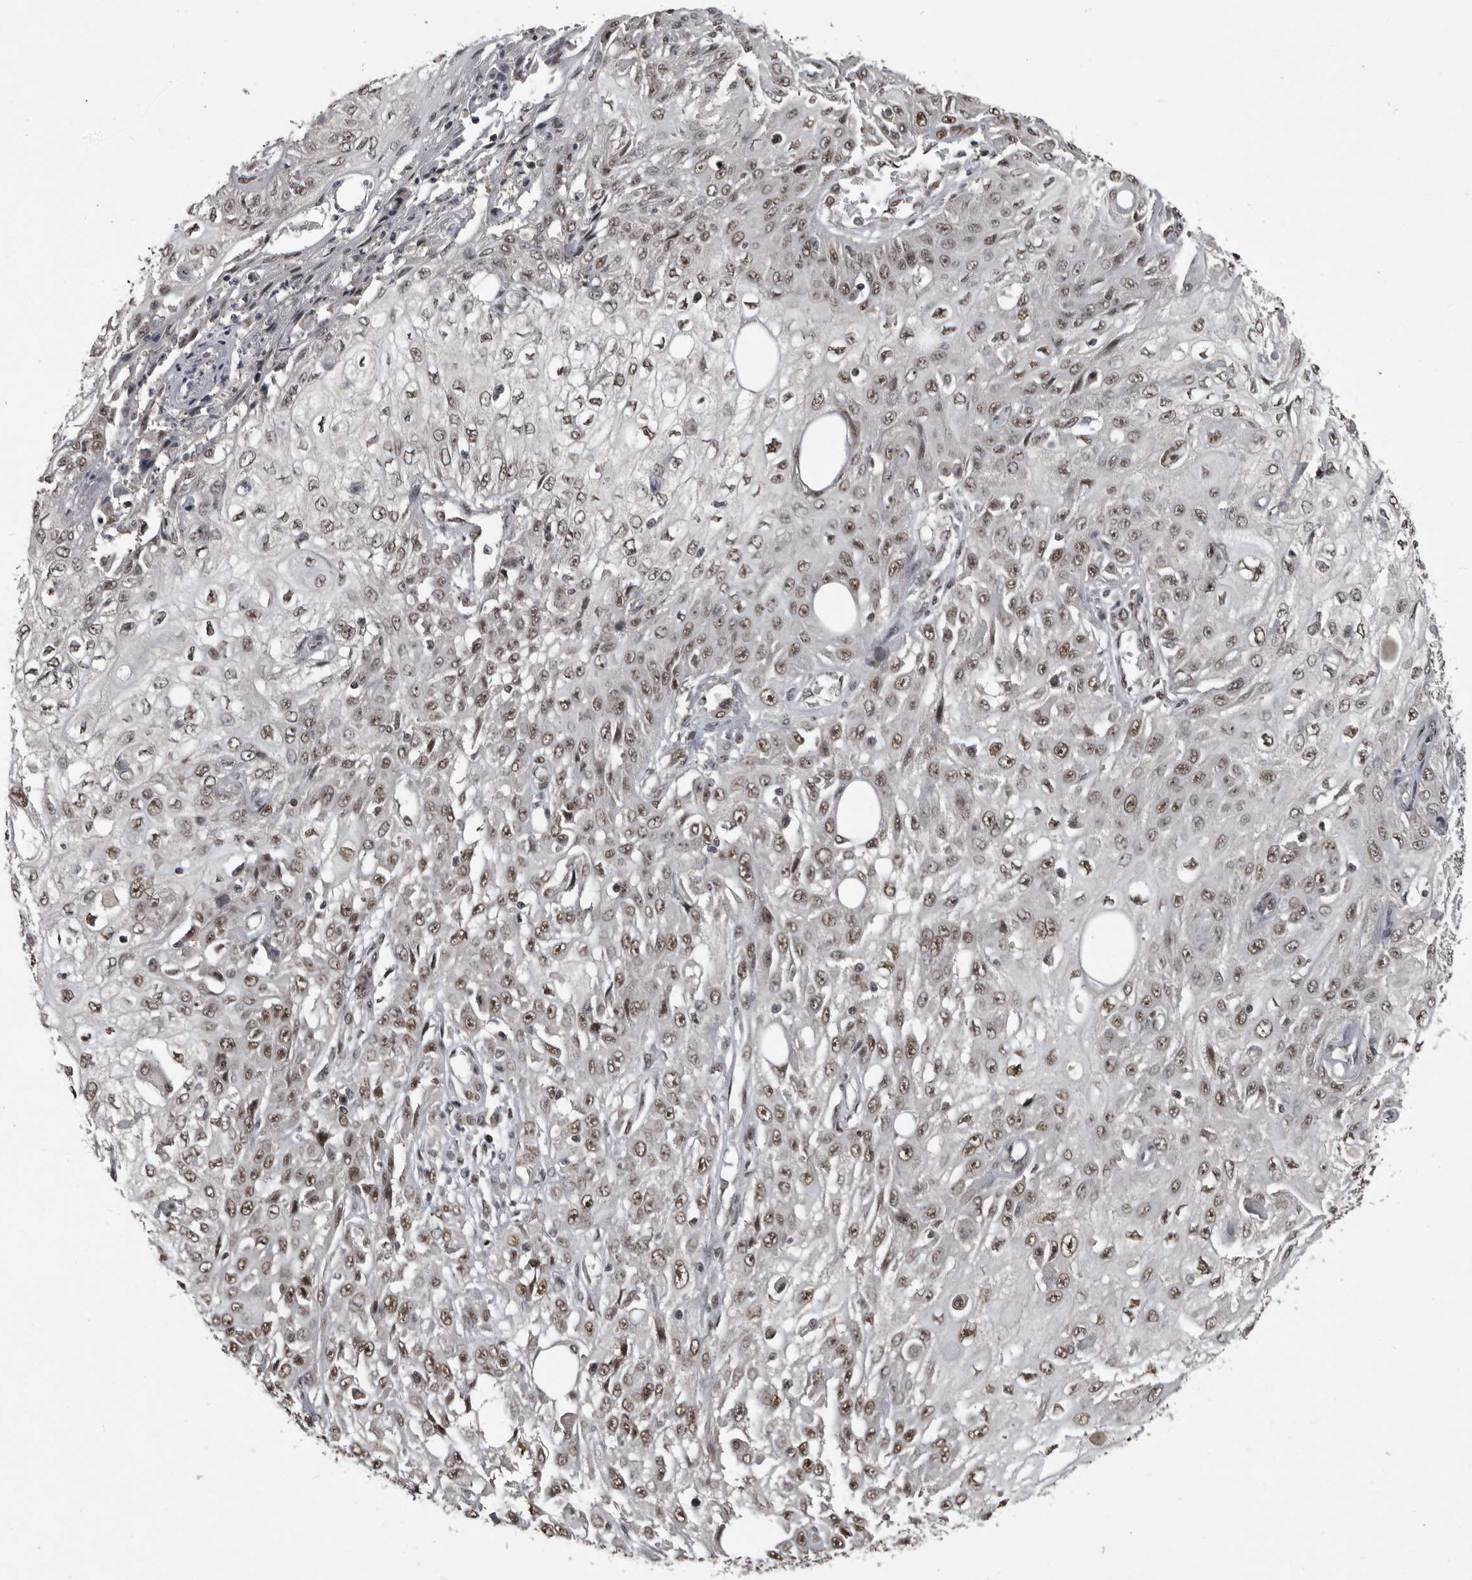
{"staining": {"intensity": "moderate", "quantity": ">75%", "location": "nuclear"}, "tissue": "skin cancer", "cell_type": "Tumor cells", "image_type": "cancer", "snomed": [{"axis": "morphology", "description": "Squamous cell carcinoma, NOS"}, {"axis": "morphology", "description": "Squamous cell carcinoma, metastatic, NOS"}, {"axis": "topography", "description": "Skin"}, {"axis": "topography", "description": "Lymph node"}], "caption": "An image showing moderate nuclear staining in about >75% of tumor cells in skin squamous cell carcinoma, as visualized by brown immunohistochemical staining.", "gene": "CHD1L", "patient": {"sex": "male", "age": 75}}